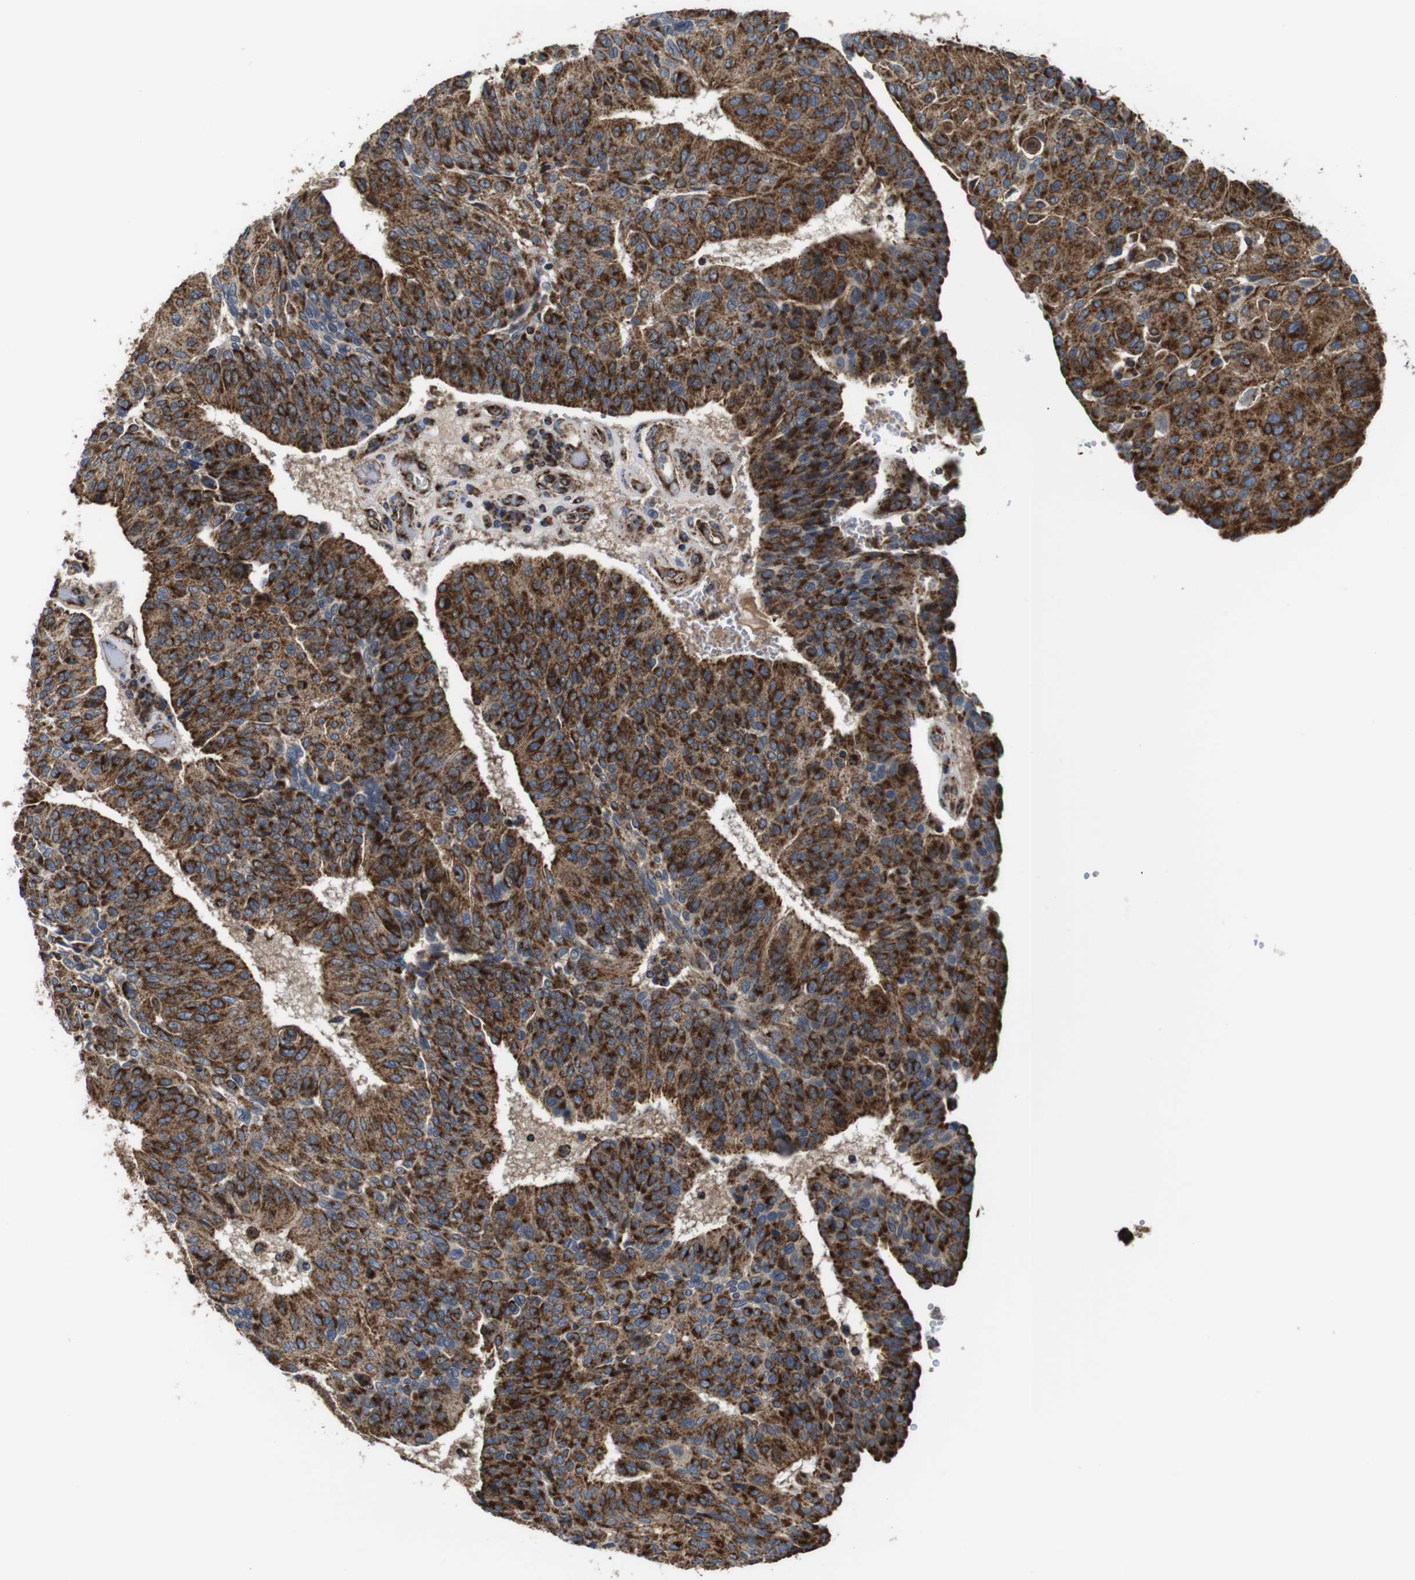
{"staining": {"intensity": "strong", "quantity": "25%-75%", "location": "cytoplasmic/membranous"}, "tissue": "urothelial cancer", "cell_type": "Tumor cells", "image_type": "cancer", "snomed": [{"axis": "morphology", "description": "Urothelial carcinoma, High grade"}, {"axis": "topography", "description": "Urinary bladder"}], "caption": "DAB immunohistochemical staining of human urothelial carcinoma (high-grade) reveals strong cytoplasmic/membranous protein expression in about 25%-75% of tumor cells. (Brightfield microscopy of DAB IHC at high magnification).", "gene": "HK1", "patient": {"sex": "male", "age": 66}}